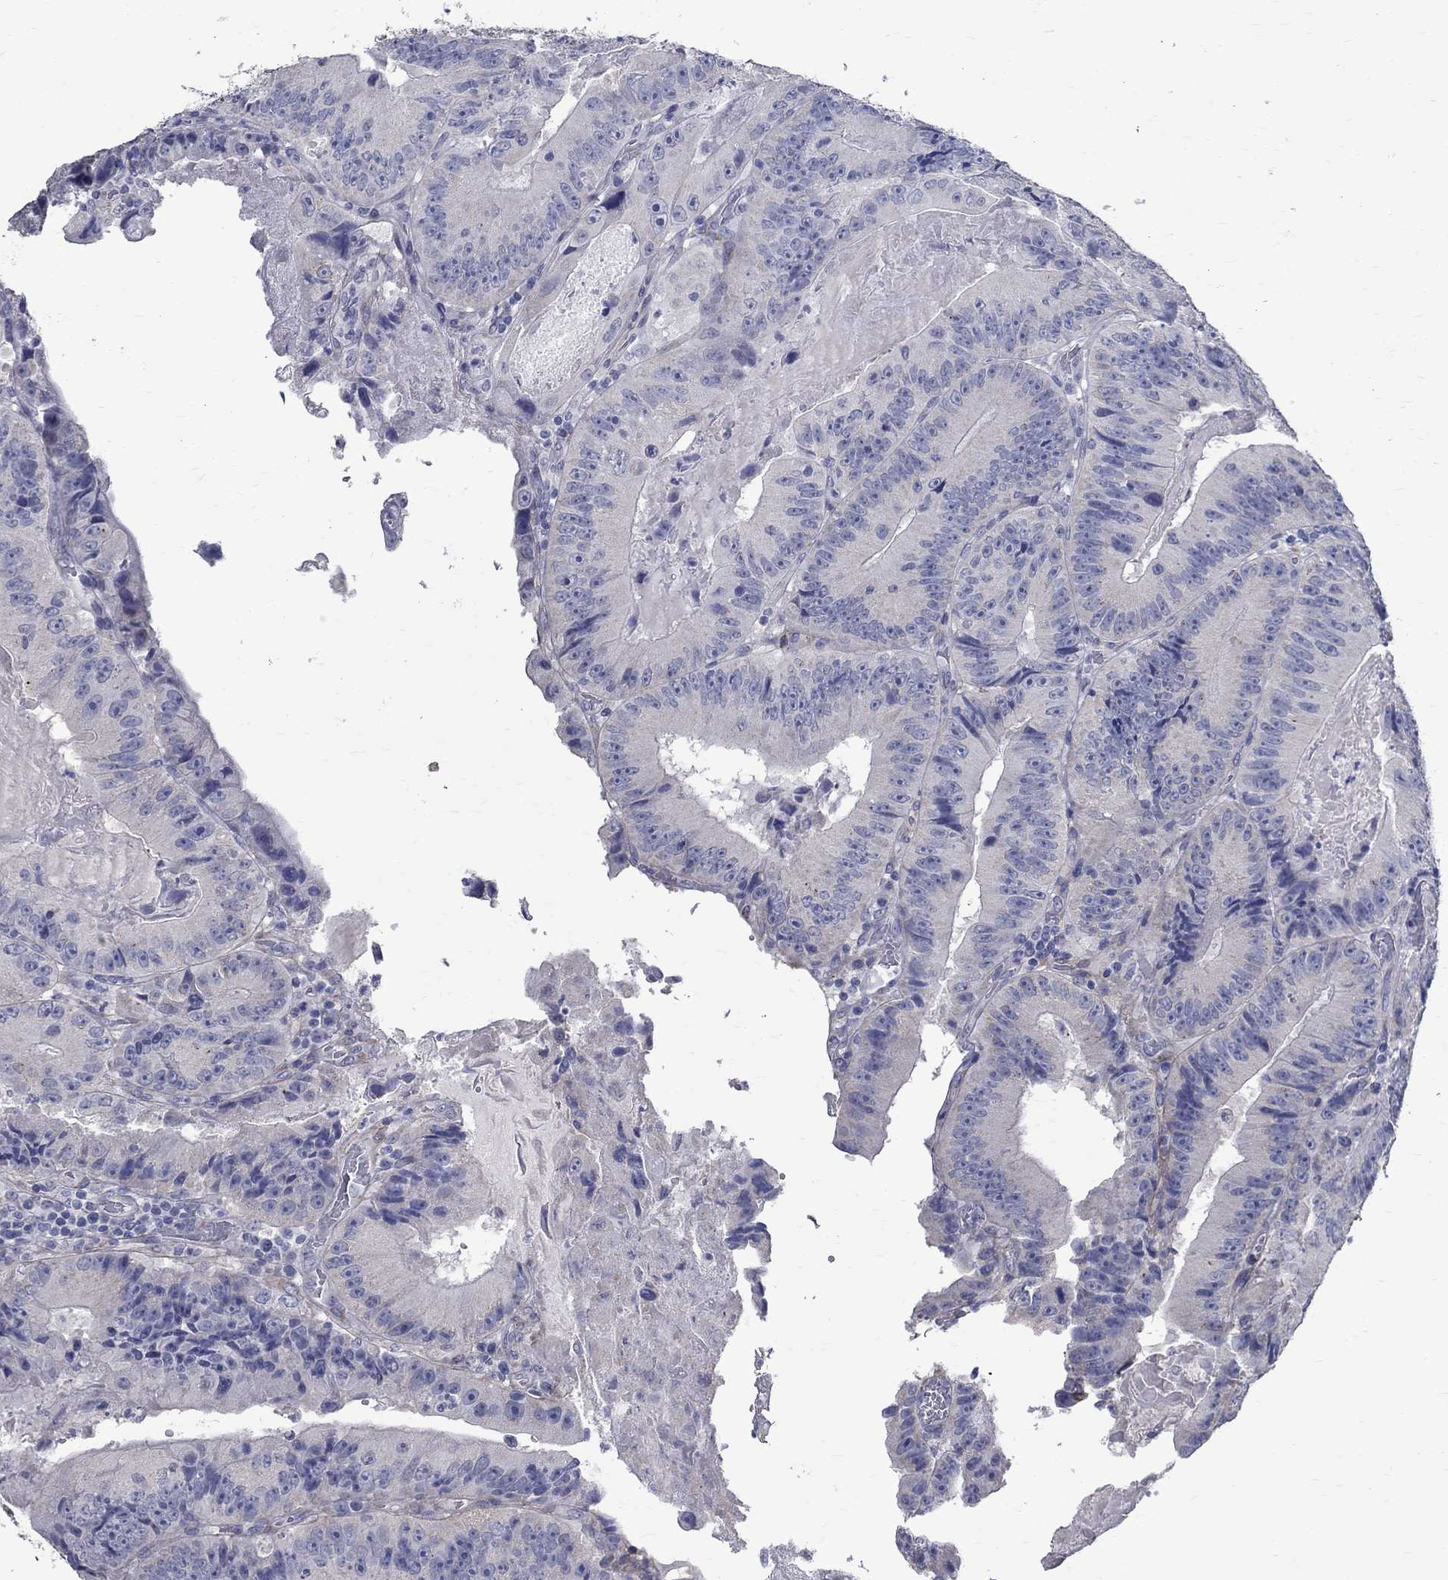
{"staining": {"intensity": "negative", "quantity": "none", "location": "none"}, "tissue": "colorectal cancer", "cell_type": "Tumor cells", "image_type": "cancer", "snomed": [{"axis": "morphology", "description": "Adenocarcinoma, NOS"}, {"axis": "topography", "description": "Colon"}], "caption": "This is an IHC image of human colorectal adenocarcinoma. There is no expression in tumor cells.", "gene": "ANXA10", "patient": {"sex": "female", "age": 86}}